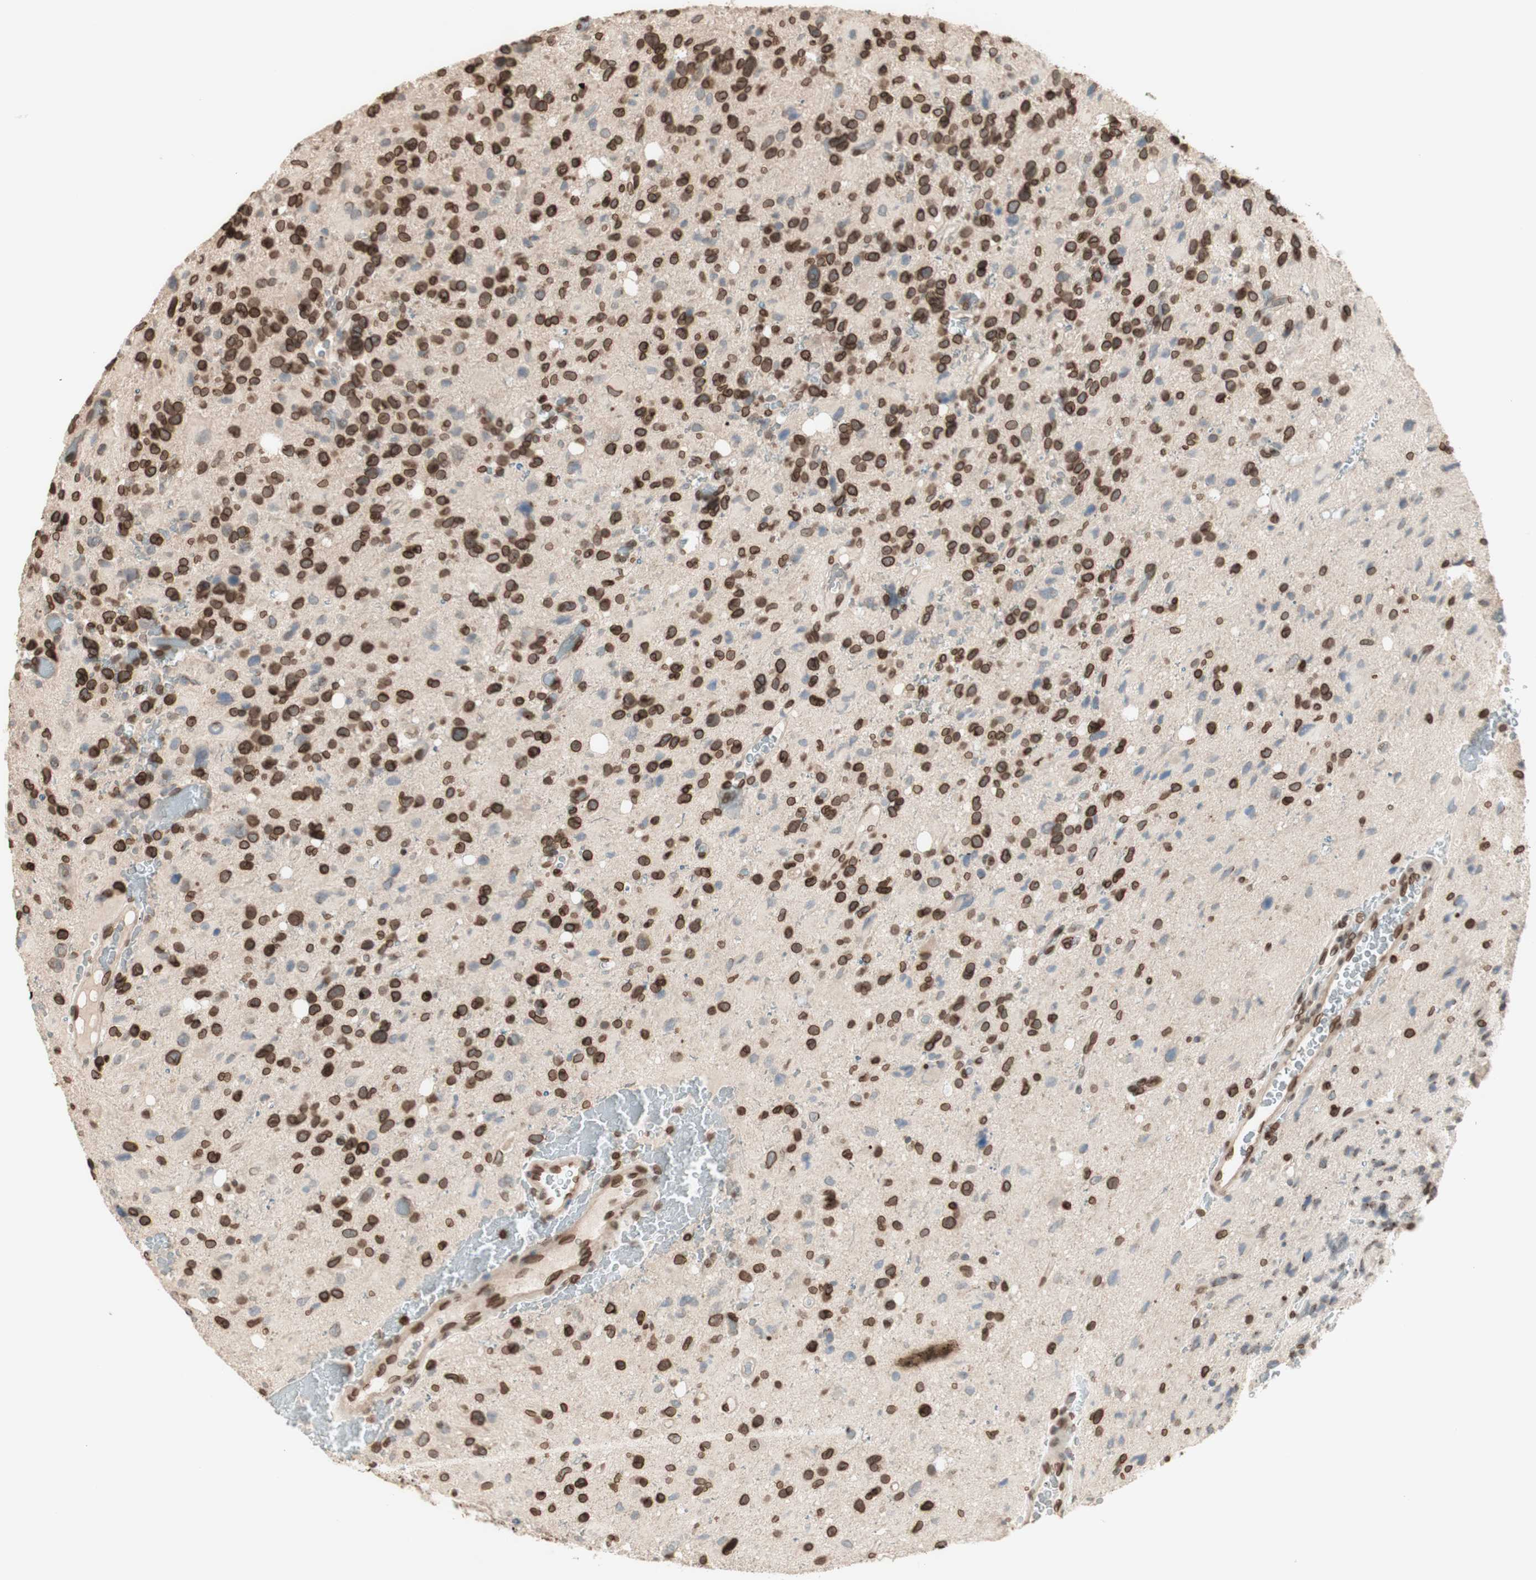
{"staining": {"intensity": "strong", "quantity": "25%-75%", "location": "nuclear"}, "tissue": "glioma", "cell_type": "Tumor cells", "image_type": "cancer", "snomed": [{"axis": "morphology", "description": "Glioma, malignant, High grade"}, {"axis": "topography", "description": "Brain"}], "caption": "Malignant glioma (high-grade) tissue reveals strong nuclear staining in approximately 25%-75% of tumor cells, visualized by immunohistochemistry. (DAB IHC with brightfield microscopy, high magnification).", "gene": "TMPO", "patient": {"sex": "male", "age": 48}}